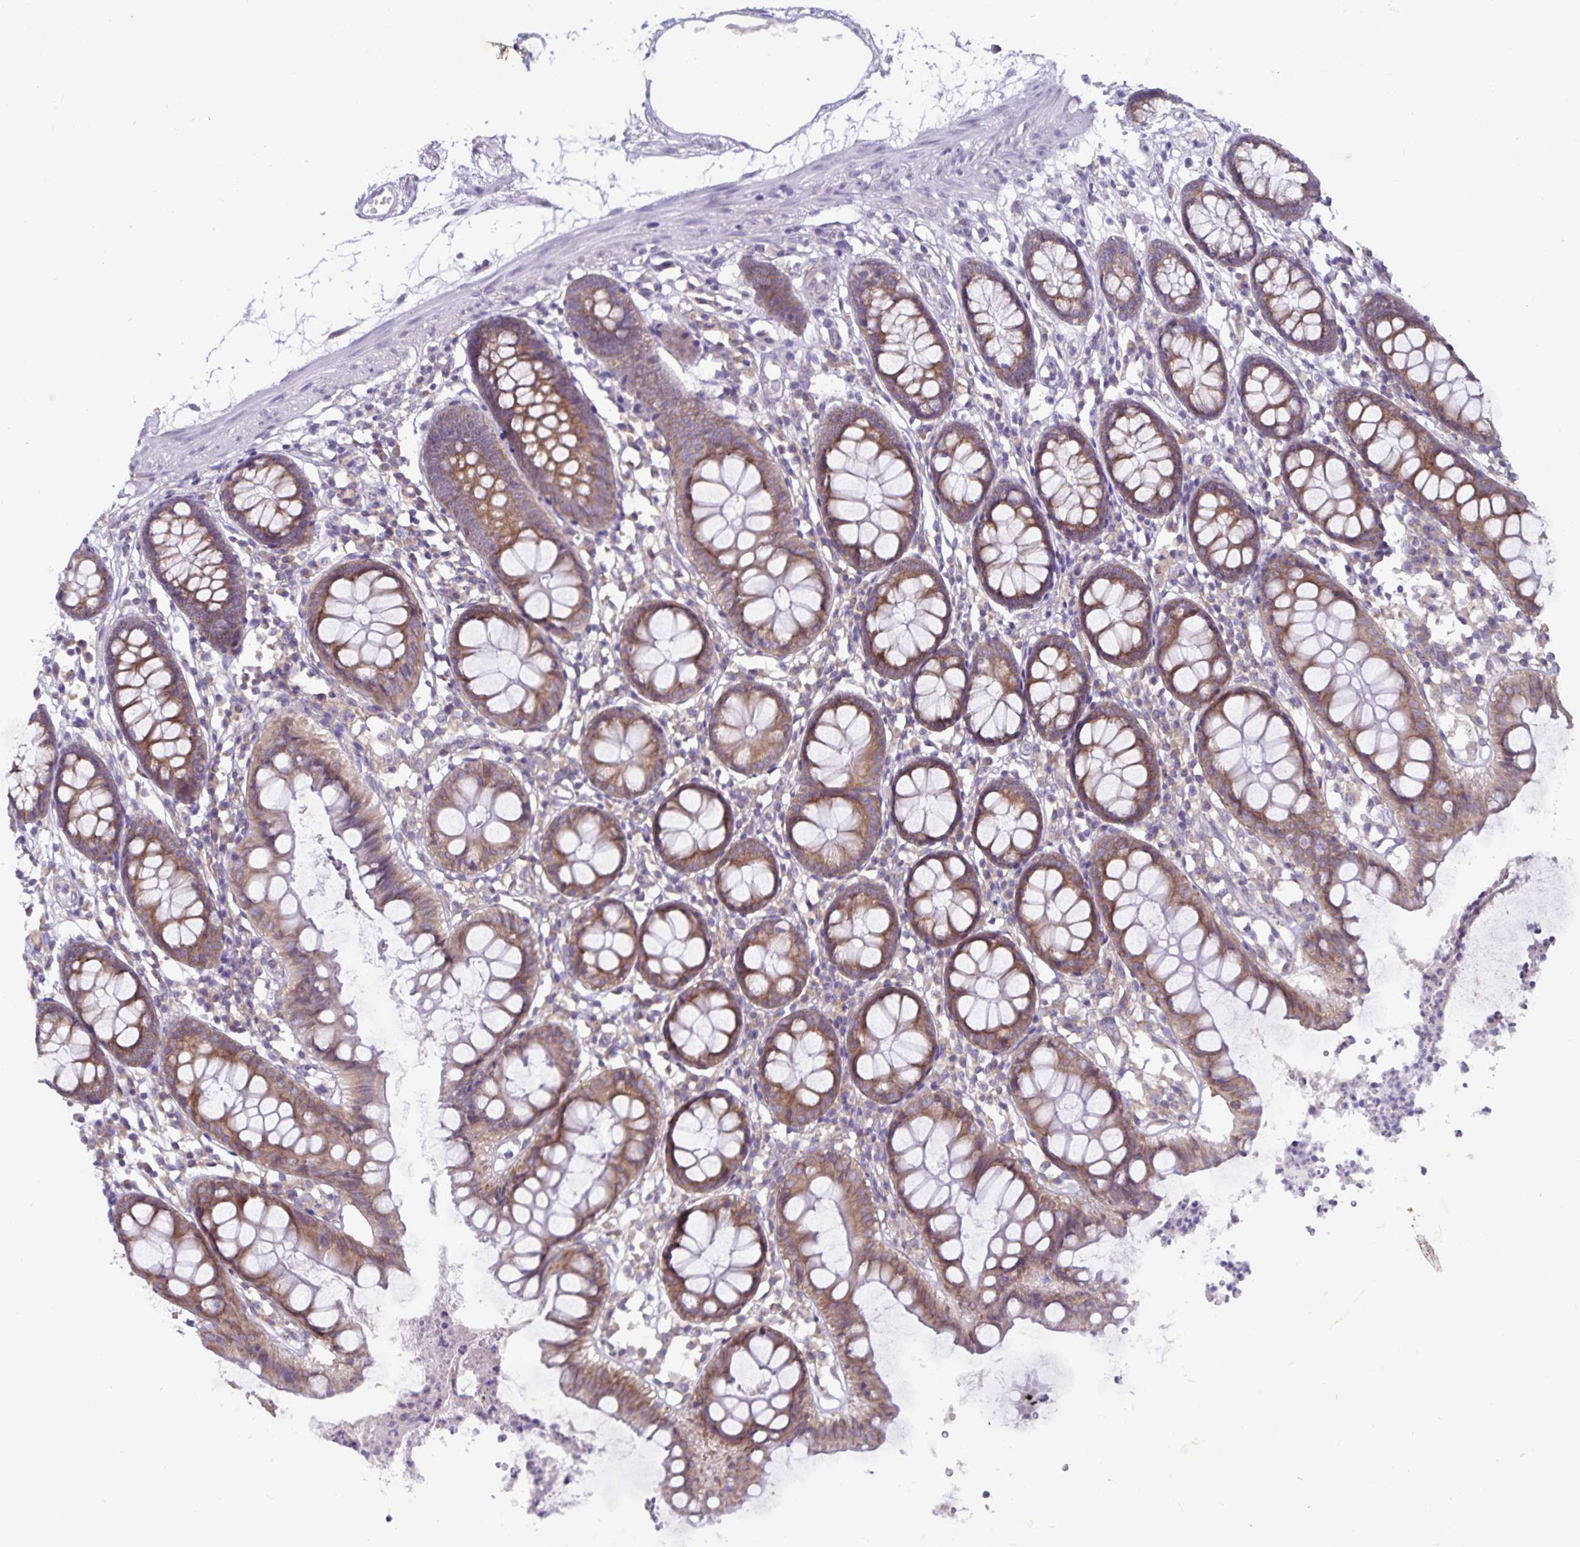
{"staining": {"intensity": "negative", "quantity": "none", "location": "none"}, "tissue": "colon", "cell_type": "Endothelial cells", "image_type": "normal", "snomed": [{"axis": "morphology", "description": "Normal tissue, NOS"}, {"axis": "topography", "description": "Colon"}], "caption": "Normal colon was stained to show a protein in brown. There is no significant expression in endothelial cells. Brightfield microscopy of immunohistochemistry stained with DAB (3,3'-diaminobenzidine) (brown) and hematoxylin (blue), captured at high magnification.", "gene": "FAM120A", "patient": {"sex": "female", "age": 84}}